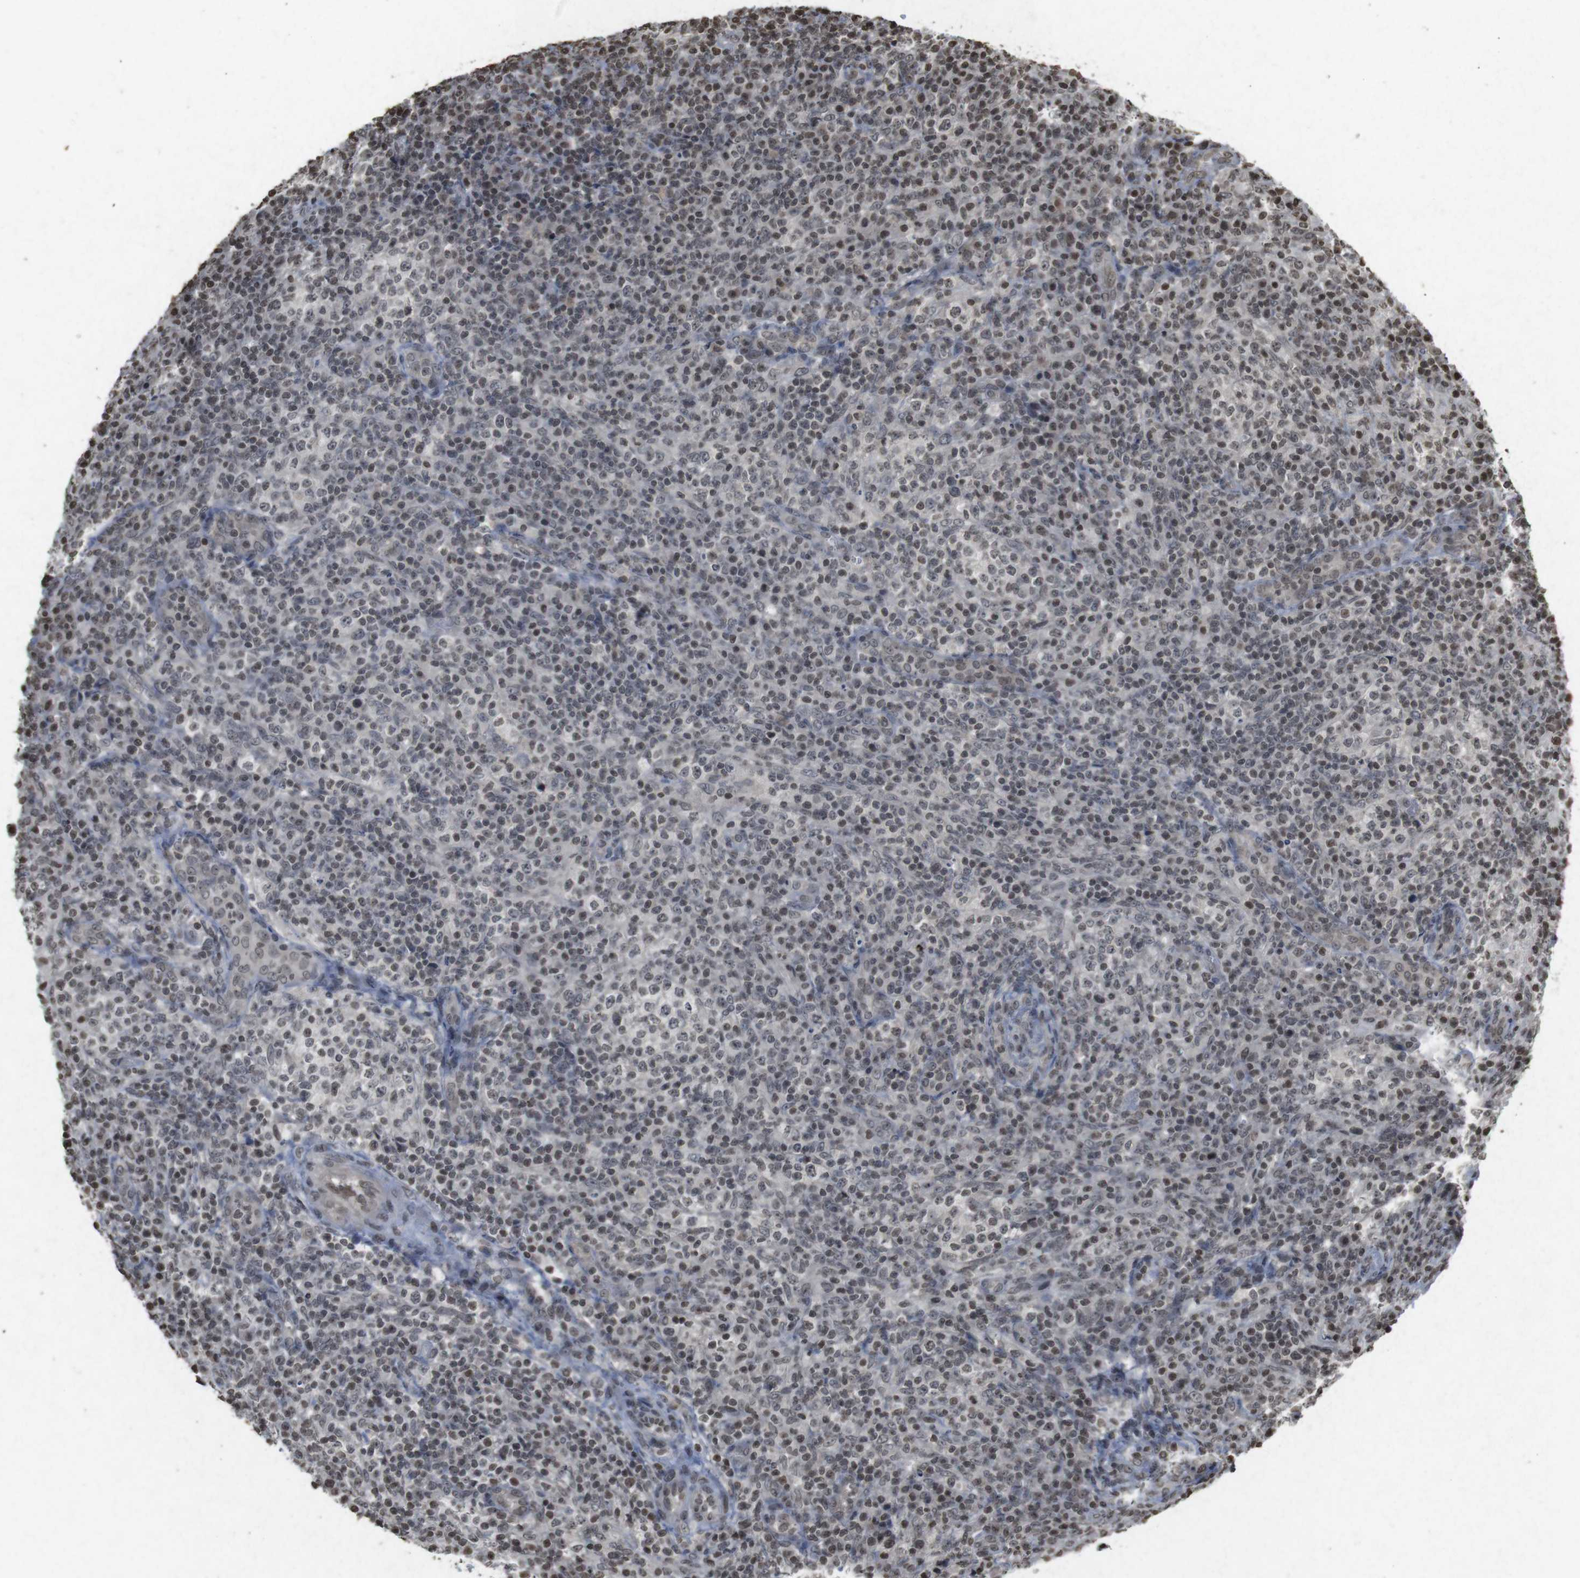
{"staining": {"intensity": "moderate", "quantity": "<25%", "location": "nuclear"}, "tissue": "lymphoma", "cell_type": "Tumor cells", "image_type": "cancer", "snomed": [{"axis": "morphology", "description": "Malignant lymphoma, non-Hodgkin's type, High grade"}, {"axis": "topography", "description": "Lymph node"}], "caption": "This is a histology image of IHC staining of high-grade malignant lymphoma, non-Hodgkin's type, which shows moderate expression in the nuclear of tumor cells.", "gene": "FOXA3", "patient": {"sex": "female", "age": 76}}